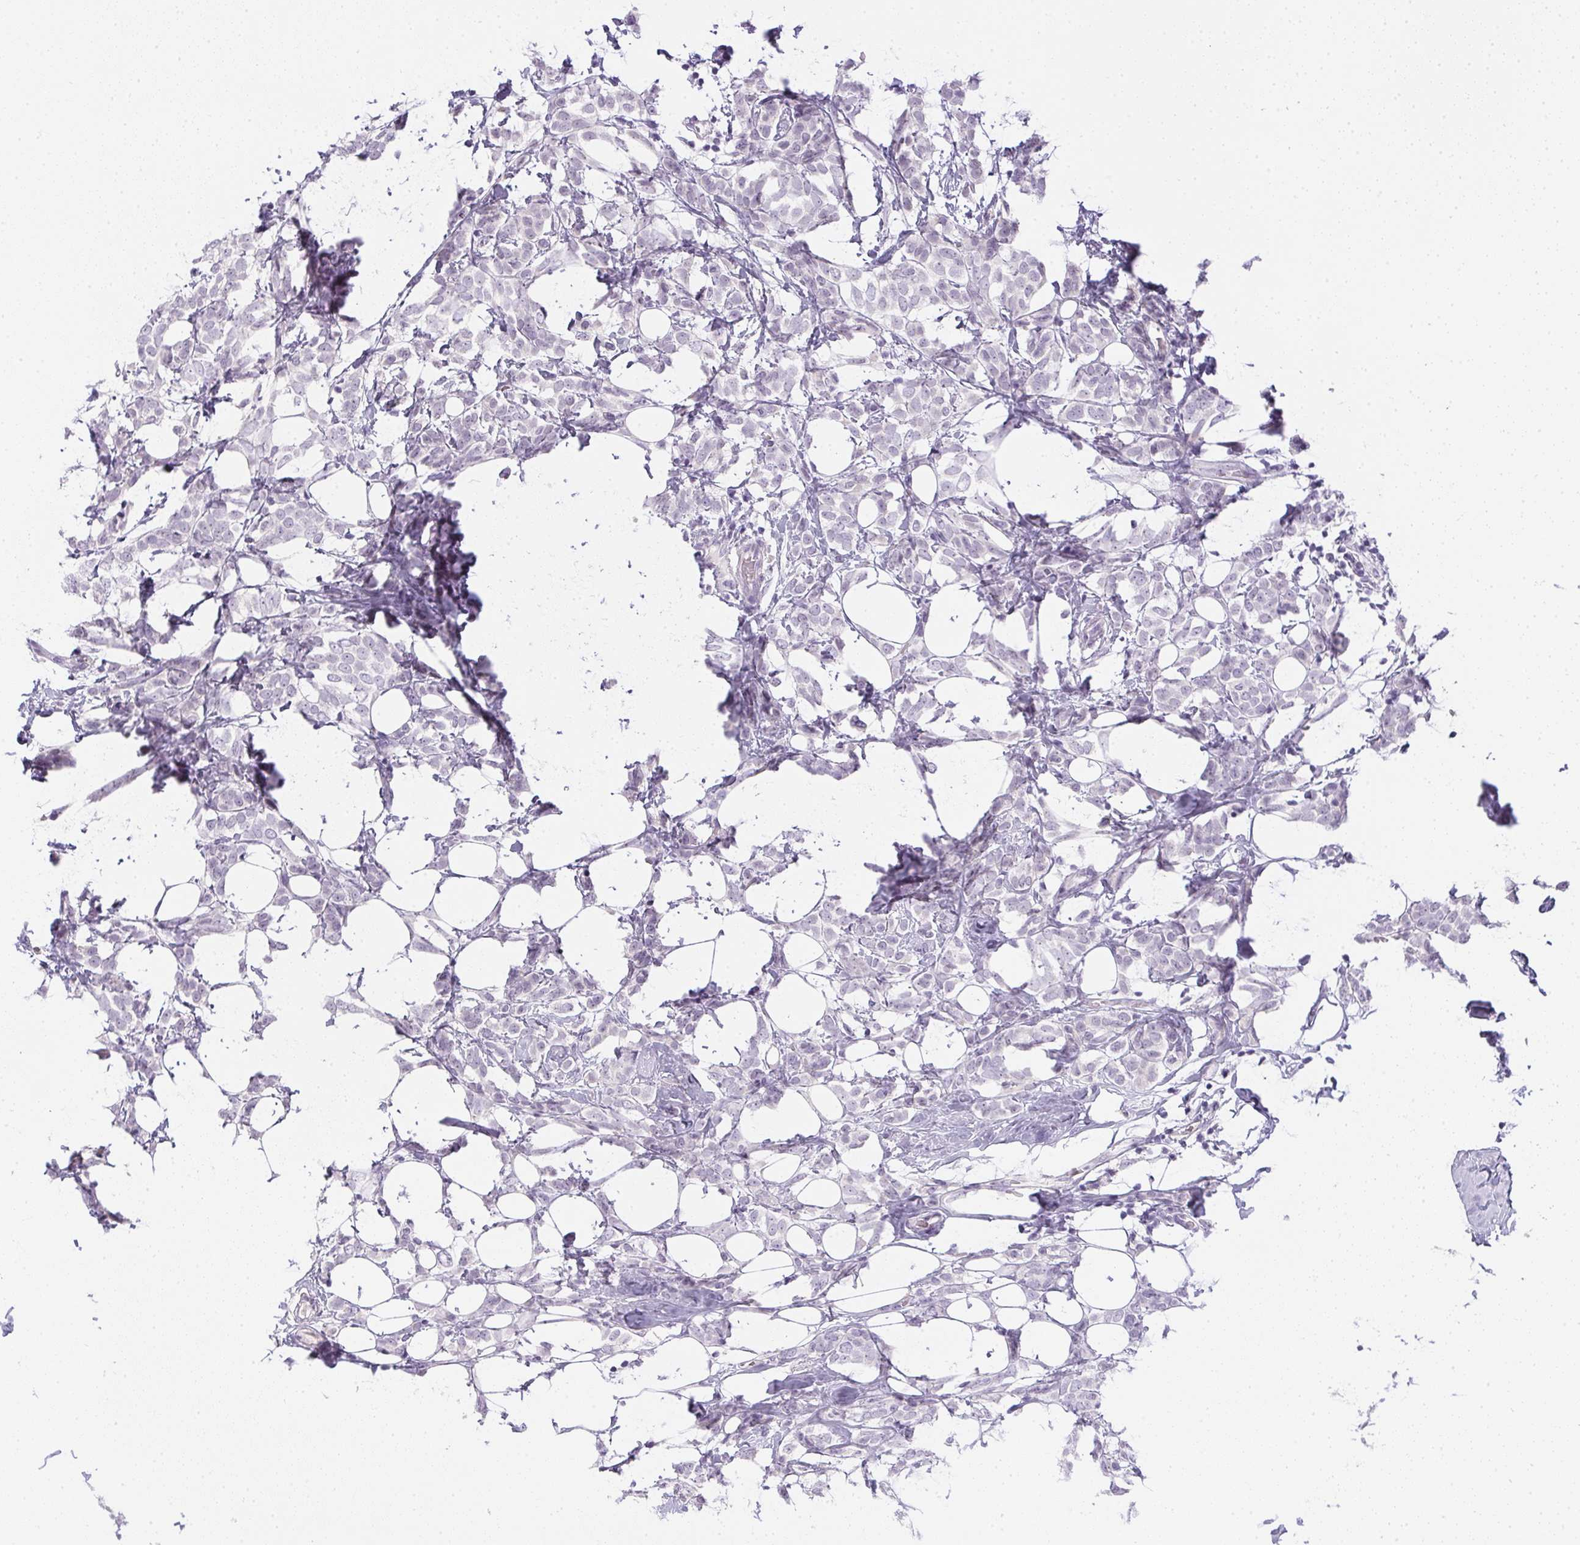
{"staining": {"intensity": "negative", "quantity": "none", "location": "none"}, "tissue": "breast cancer", "cell_type": "Tumor cells", "image_type": "cancer", "snomed": [{"axis": "morphology", "description": "Lobular carcinoma"}, {"axis": "topography", "description": "Breast"}], "caption": "Immunohistochemical staining of human breast lobular carcinoma reveals no significant expression in tumor cells.", "gene": "PPY", "patient": {"sex": "female", "age": 49}}